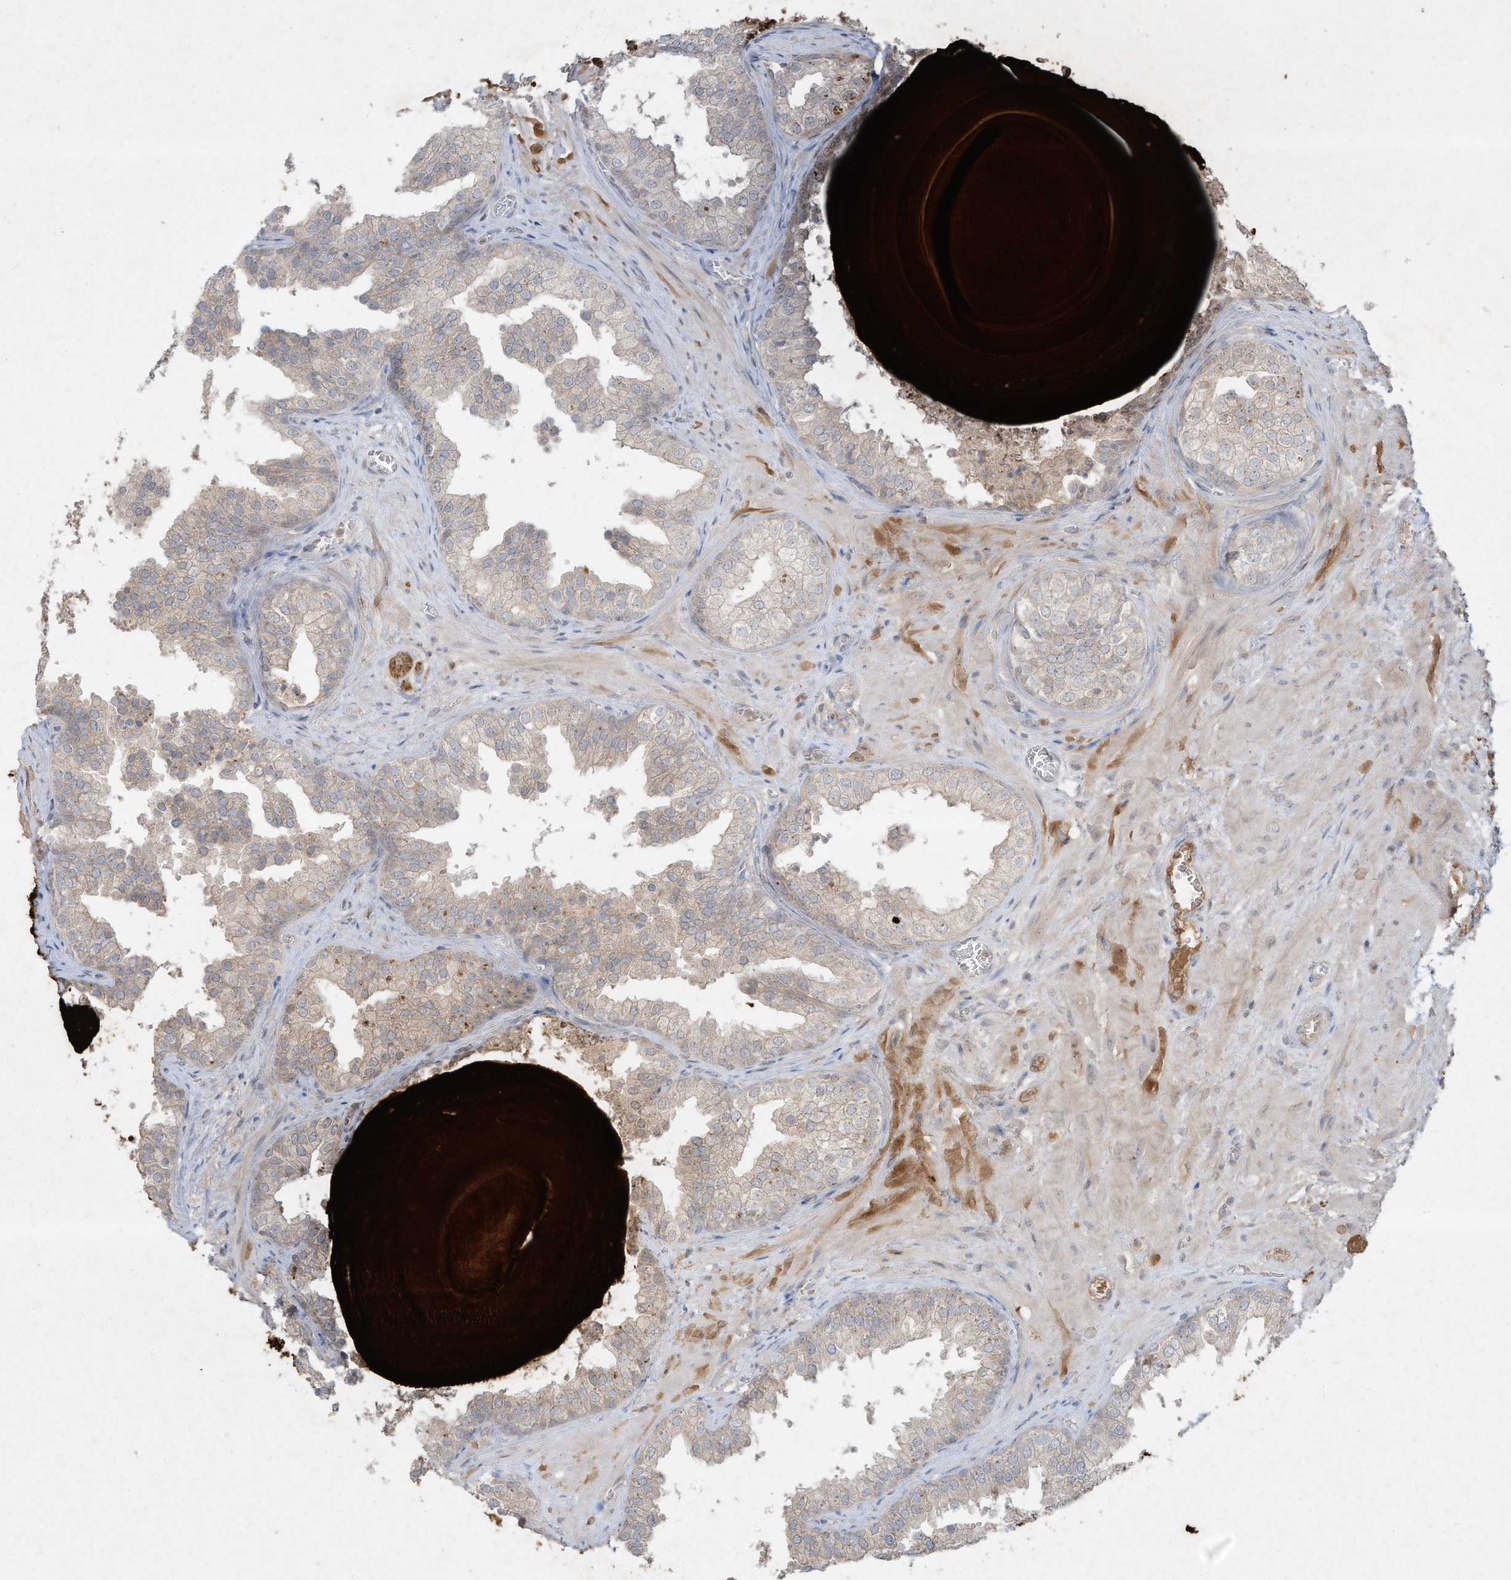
{"staining": {"intensity": "weak", "quantity": "<25%", "location": "cytoplasmic/membranous"}, "tissue": "prostate", "cell_type": "Glandular cells", "image_type": "normal", "snomed": [{"axis": "morphology", "description": "Normal tissue, NOS"}, {"axis": "topography", "description": "Prostate"}], "caption": "Immunohistochemistry histopathology image of unremarkable prostate: human prostate stained with DAB shows no significant protein positivity in glandular cells.", "gene": "FETUB", "patient": {"sex": "male", "age": 48}}